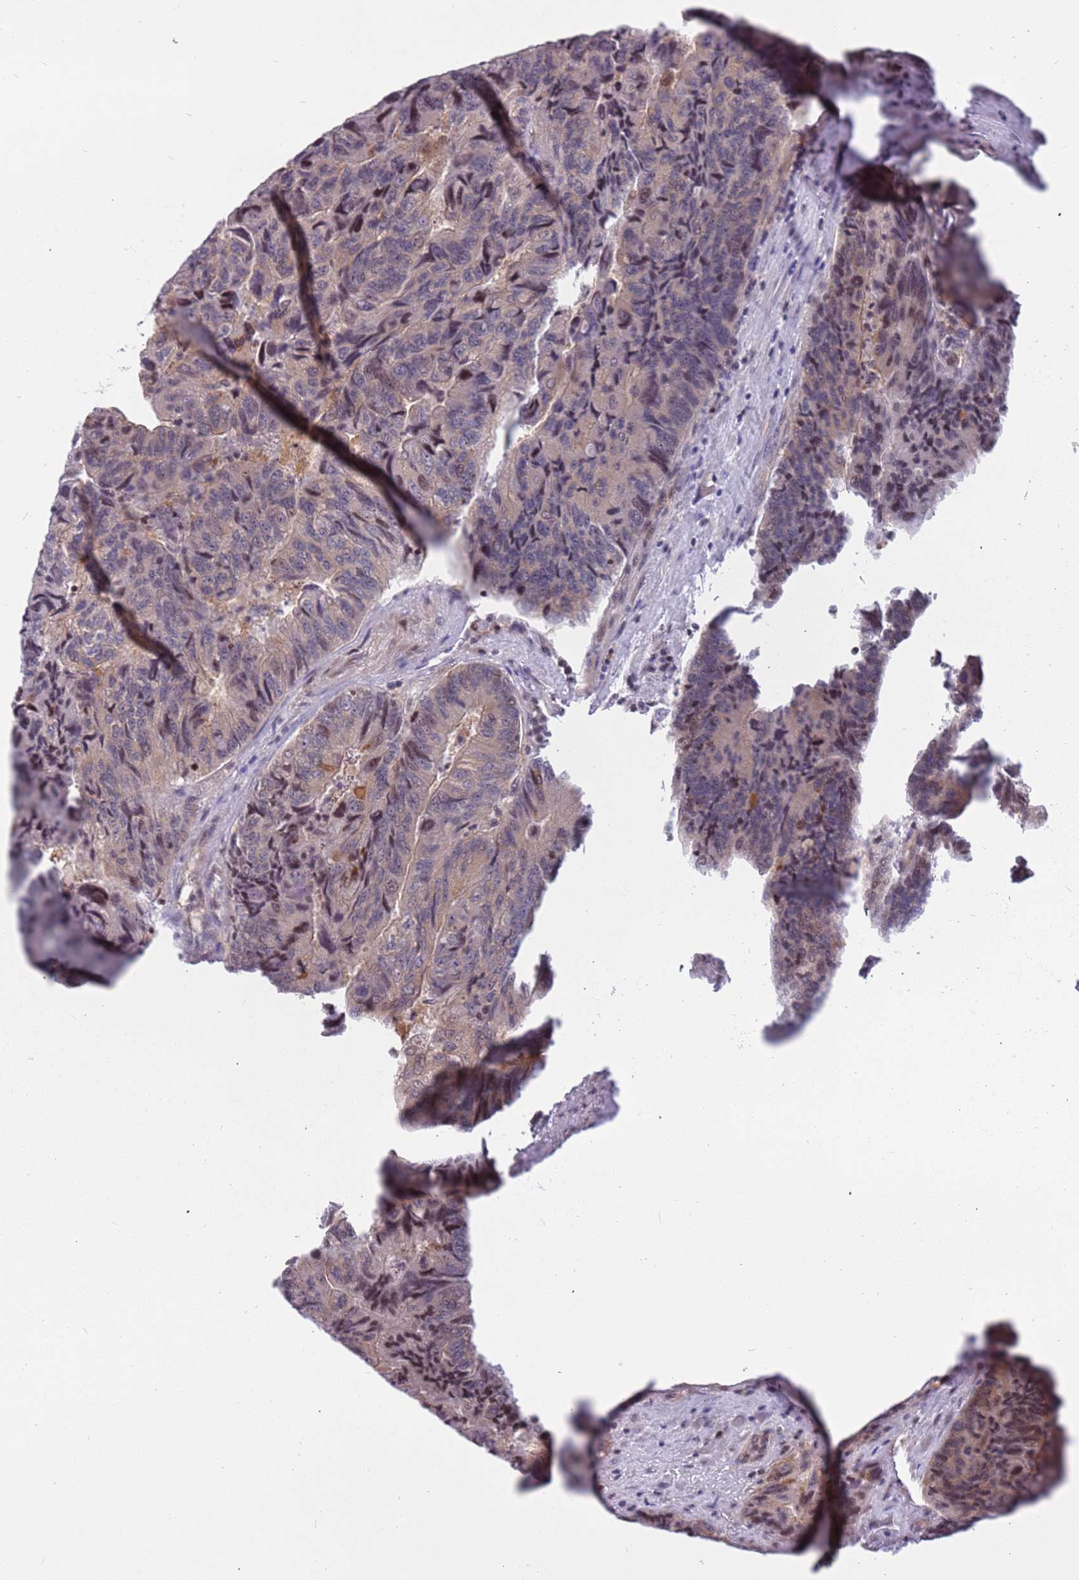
{"staining": {"intensity": "moderate", "quantity": "25%-75%", "location": "cytoplasmic/membranous"}, "tissue": "colorectal cancer", "cell_type": "Tumor cells", "image_type": "cancer", "snomed": [{"axis": "morphology", "description": "Adenocarcinoma, NOS"}, {"axis": "topography", "description": "Colon"}], "caption": "Immunohistochemical staining of human adenocarcinoma (colorectal) shows moderate cytoplasmic/membranous protein staining in approximately 25%-75% of tumor cells. The protein is shown in brown color, while the nuclei are stained blue.", "gene": "ARHGEF5", "patient": {"sex": "female", "age": 67}}